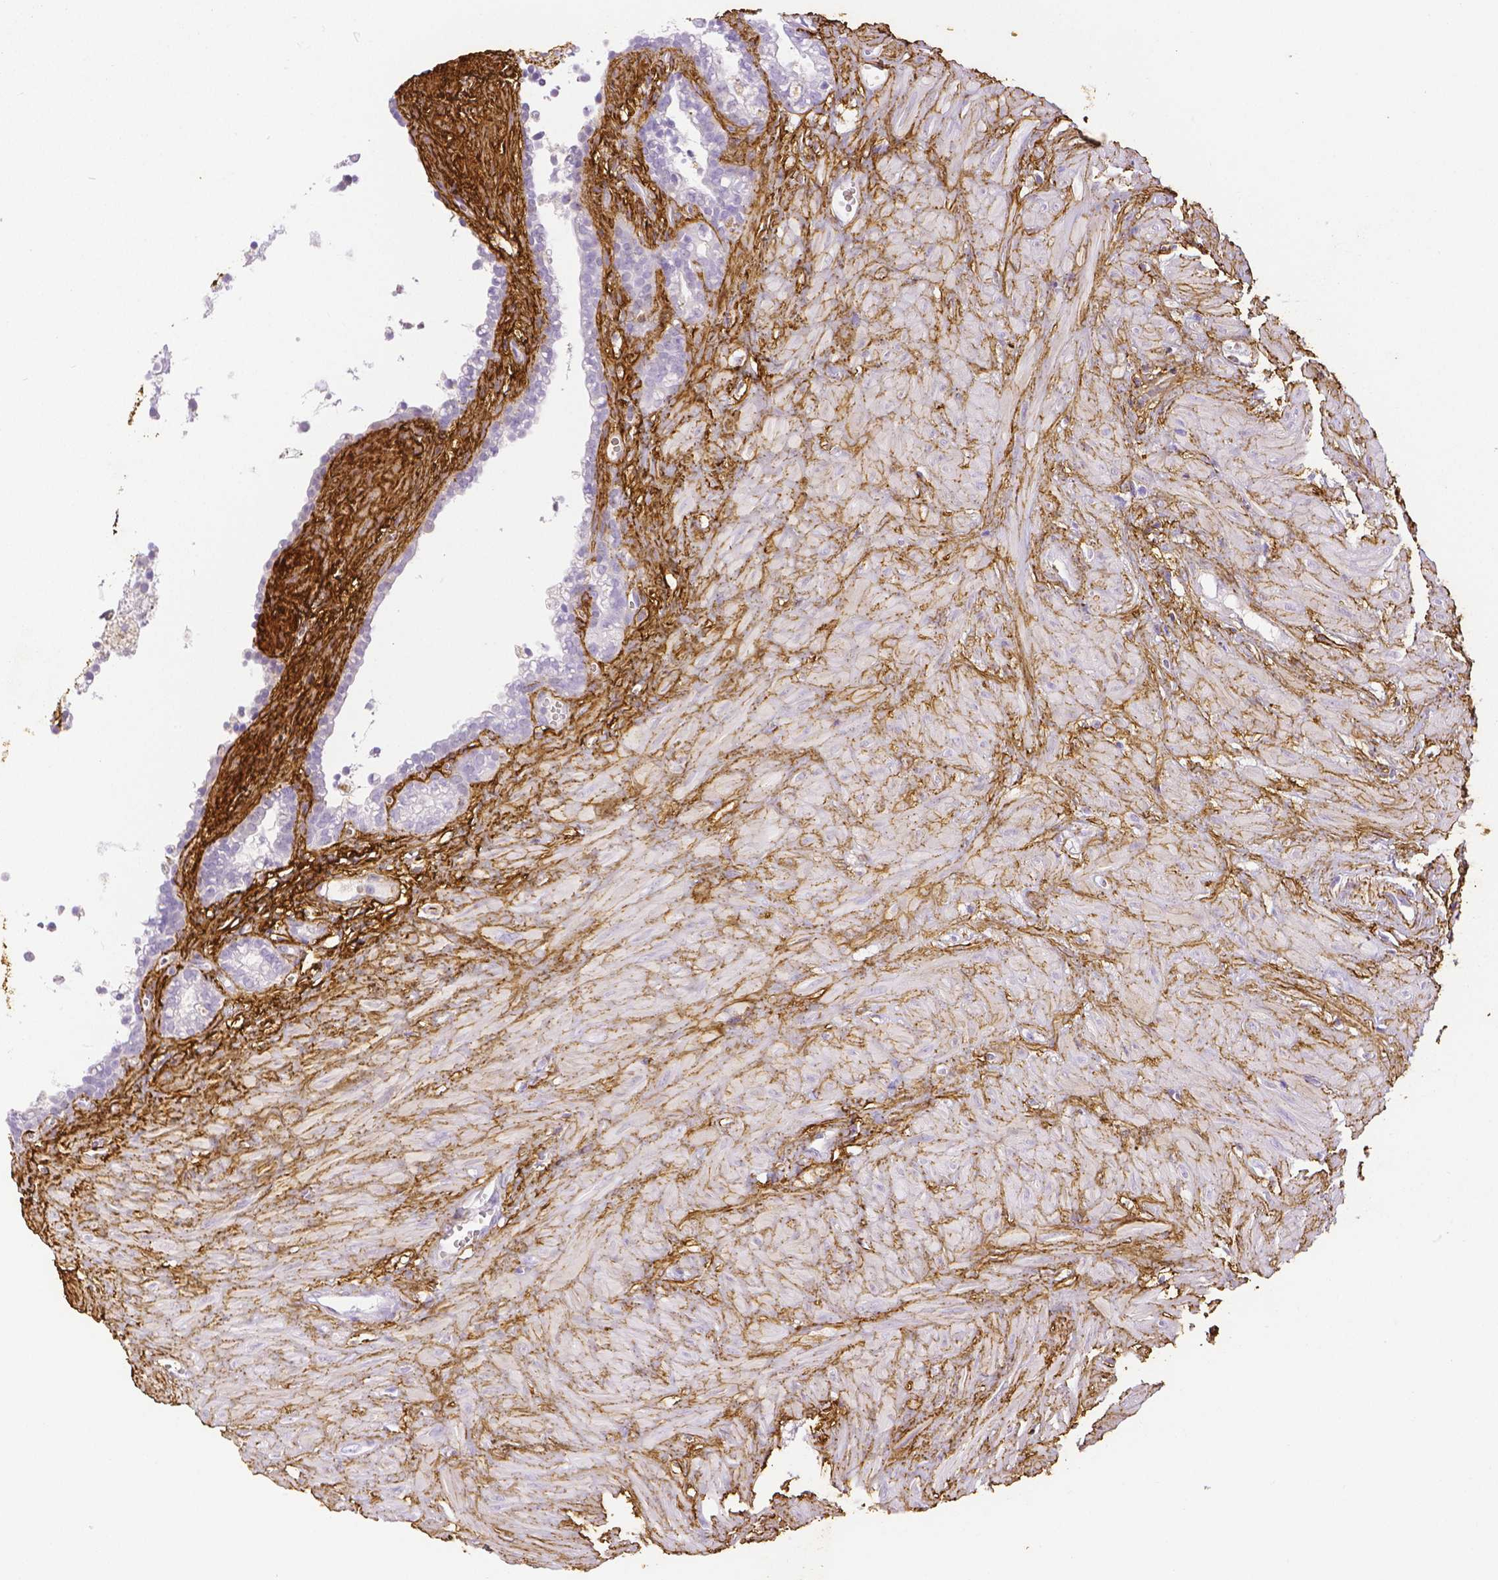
{"staining": {"intensity": "negative", "quantity": "none", "location": "none"}, "tissue": "seminal vesicle", "cell_type": "Glandular cells", "image_type": "normal", "snomed": [{"axis": "morphology", "description": "Normal tissue, NOS"}, {"axis": "topography", "description": "Seminal veicle"}], "caption": "Immunohistochemistry (IHC) of unremarkable human seminal vesicle shows no positivity in glandular cells.", "gene": "FBN1", "patient": {"sex": "male", "age": 76}}